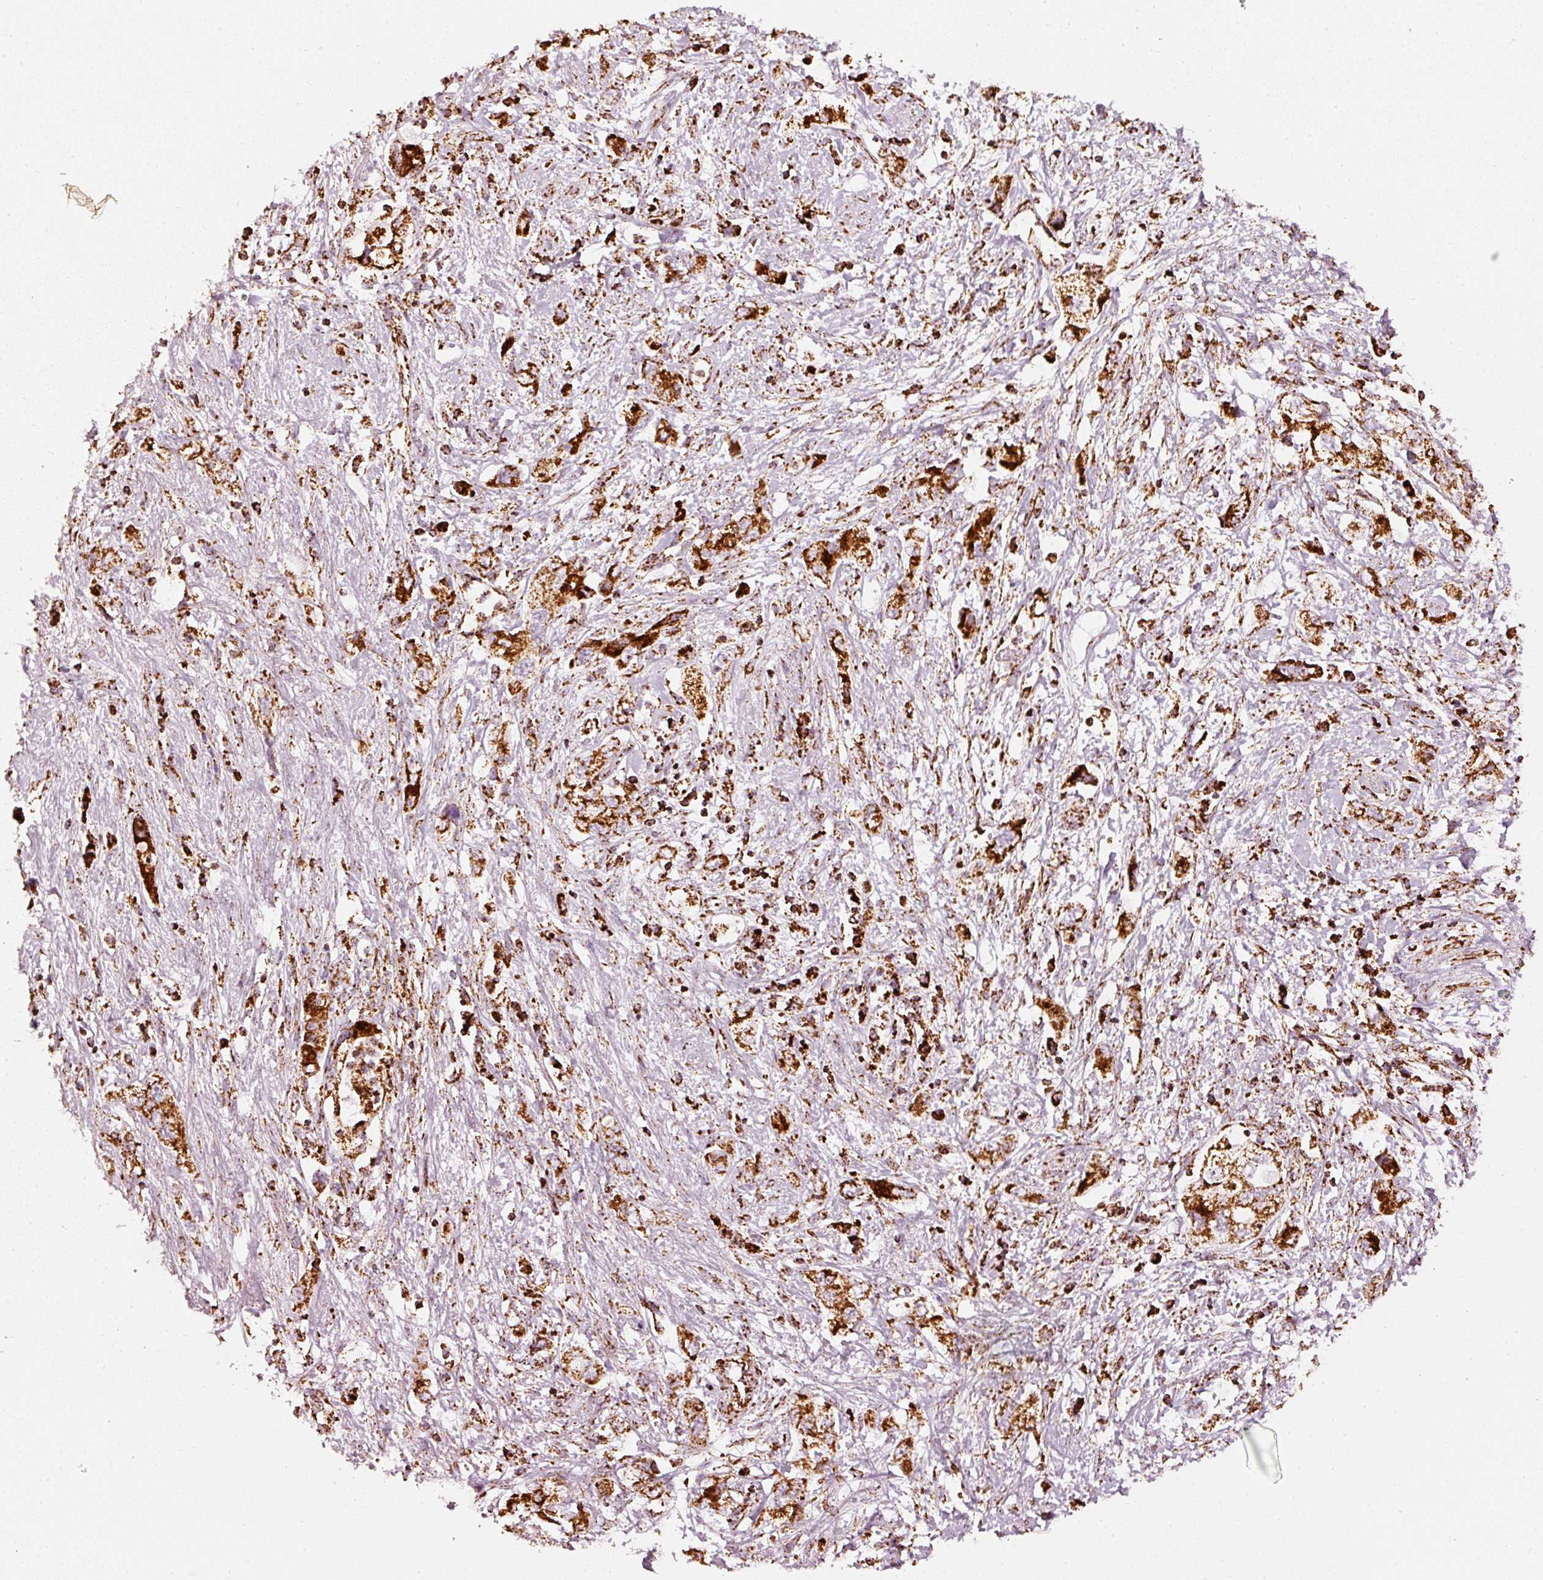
{"staining": {"intensity": "strong", "quantity": ">75%", "location": "cytoplasmic/membranous"}, "tissue": "pancreatic cancer", "cell_type": "Tumor cells", "image_type": "cancer", "snomed": [{"axis": "morphology", "description": "Adenocarcinoma, NOS"}, {"axis": "topography", "description": "Pancreas"}], "caption": "Human adenocarcinoma (pancreatic) stained for a protein (brown) exhibits strong cytoplasmic/membranous positive expression in about >75% of tumor cells.", "gene": "UQCRC1", "patient": {"sex": "female", "age": 73}}